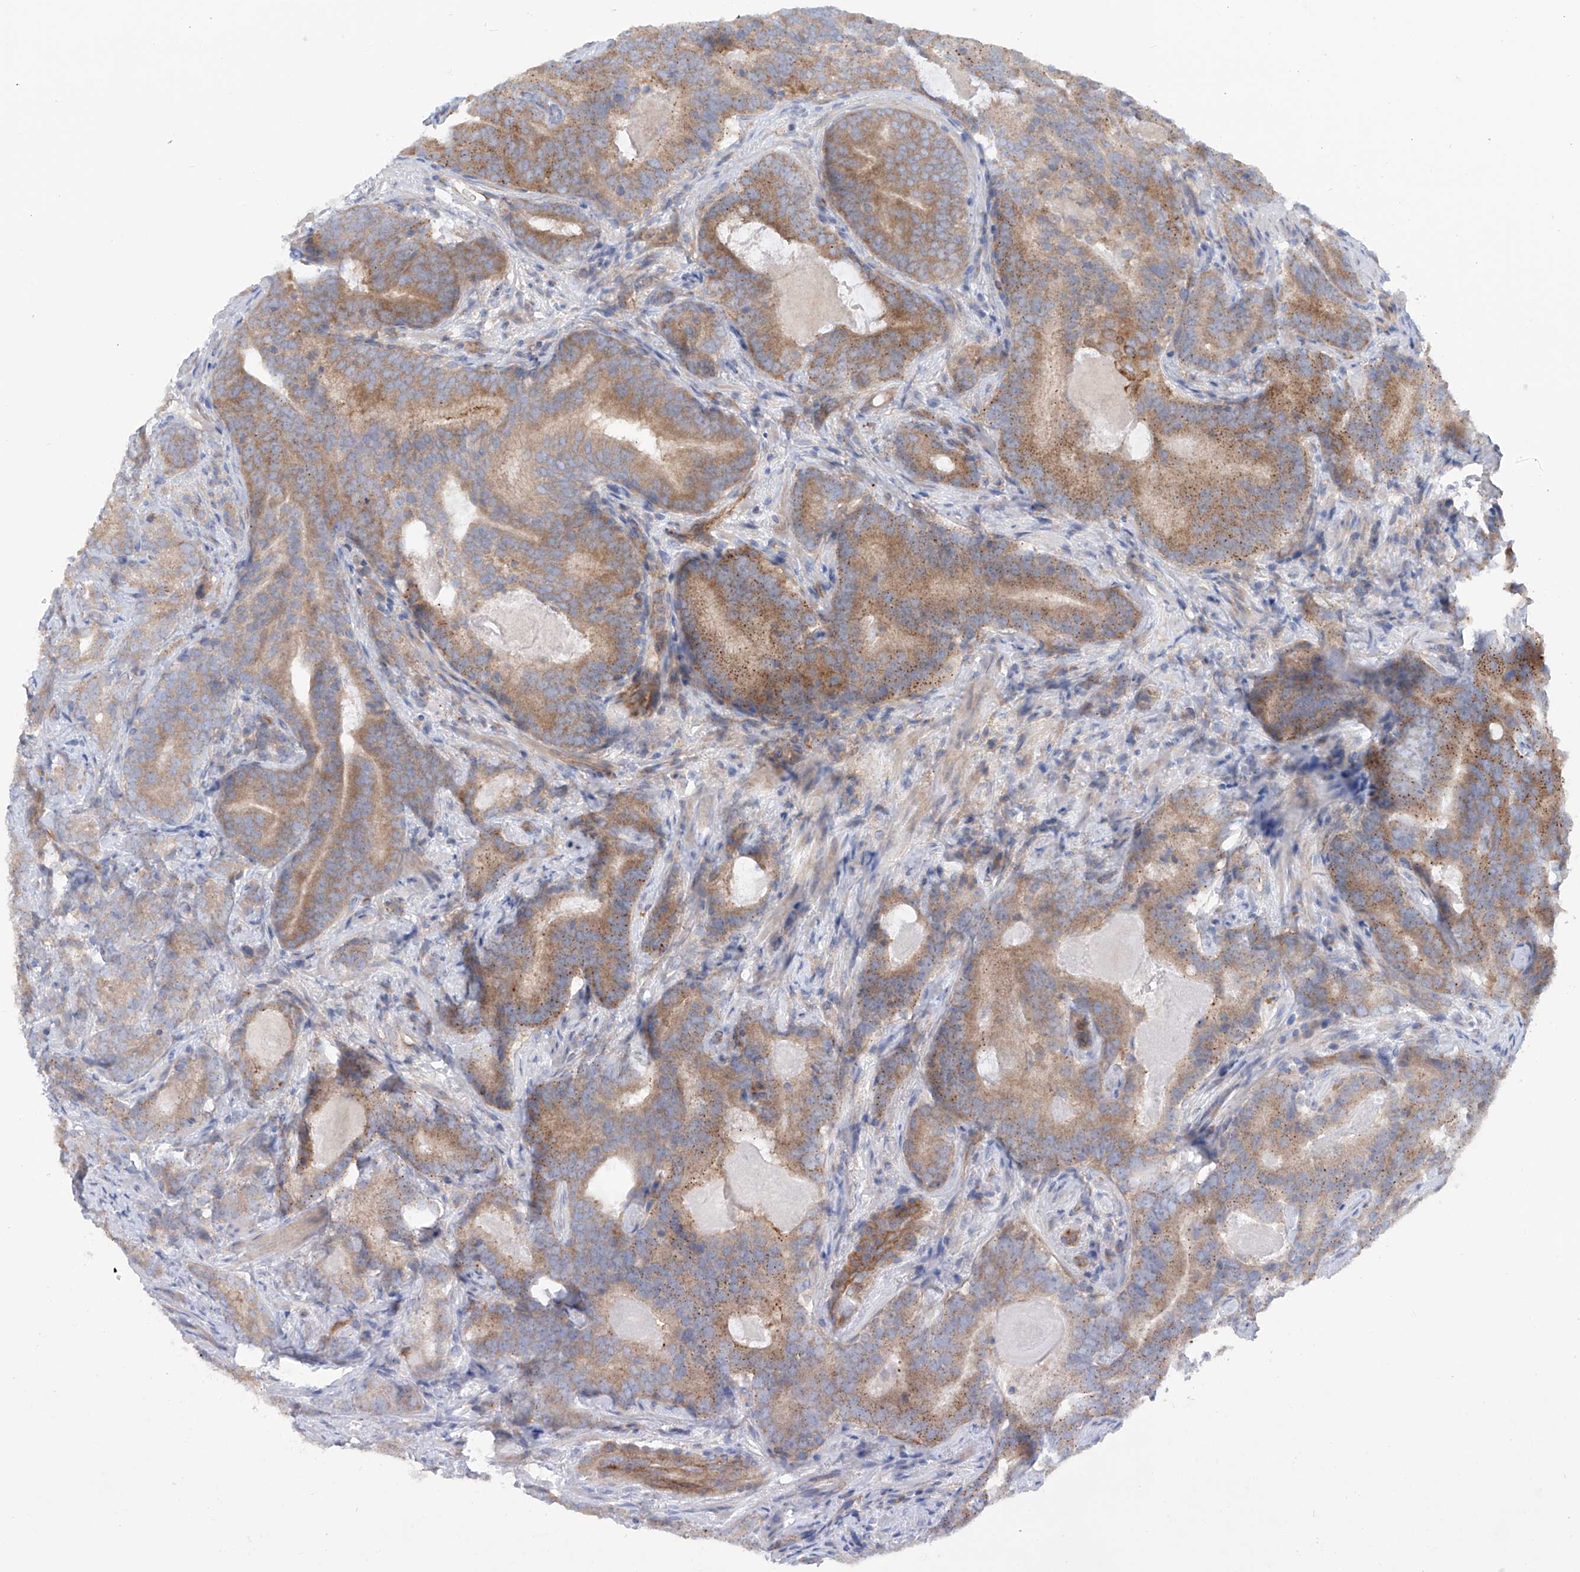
{"staining": {"intensity": "moderate", "quantity": ">75%", "location": "cytoplasmic/membranous"}, "tissue": "prostate cancer", "cell_type": "Tumor cells", "image_type": "cancer", "snomed": [{"axis": "morphology", "description": "Adenocarcinoma, High grade"}, {"axis": "topography", "description": "Prostate"}], "caption": "Tumor cells exhibit medium levels of moderate cytoplasmic/membranous positivity in approximately >75% of cells in prostate cancer.", "gene": "TMEM209", "patient": {"sex": "male", "age": 66}}